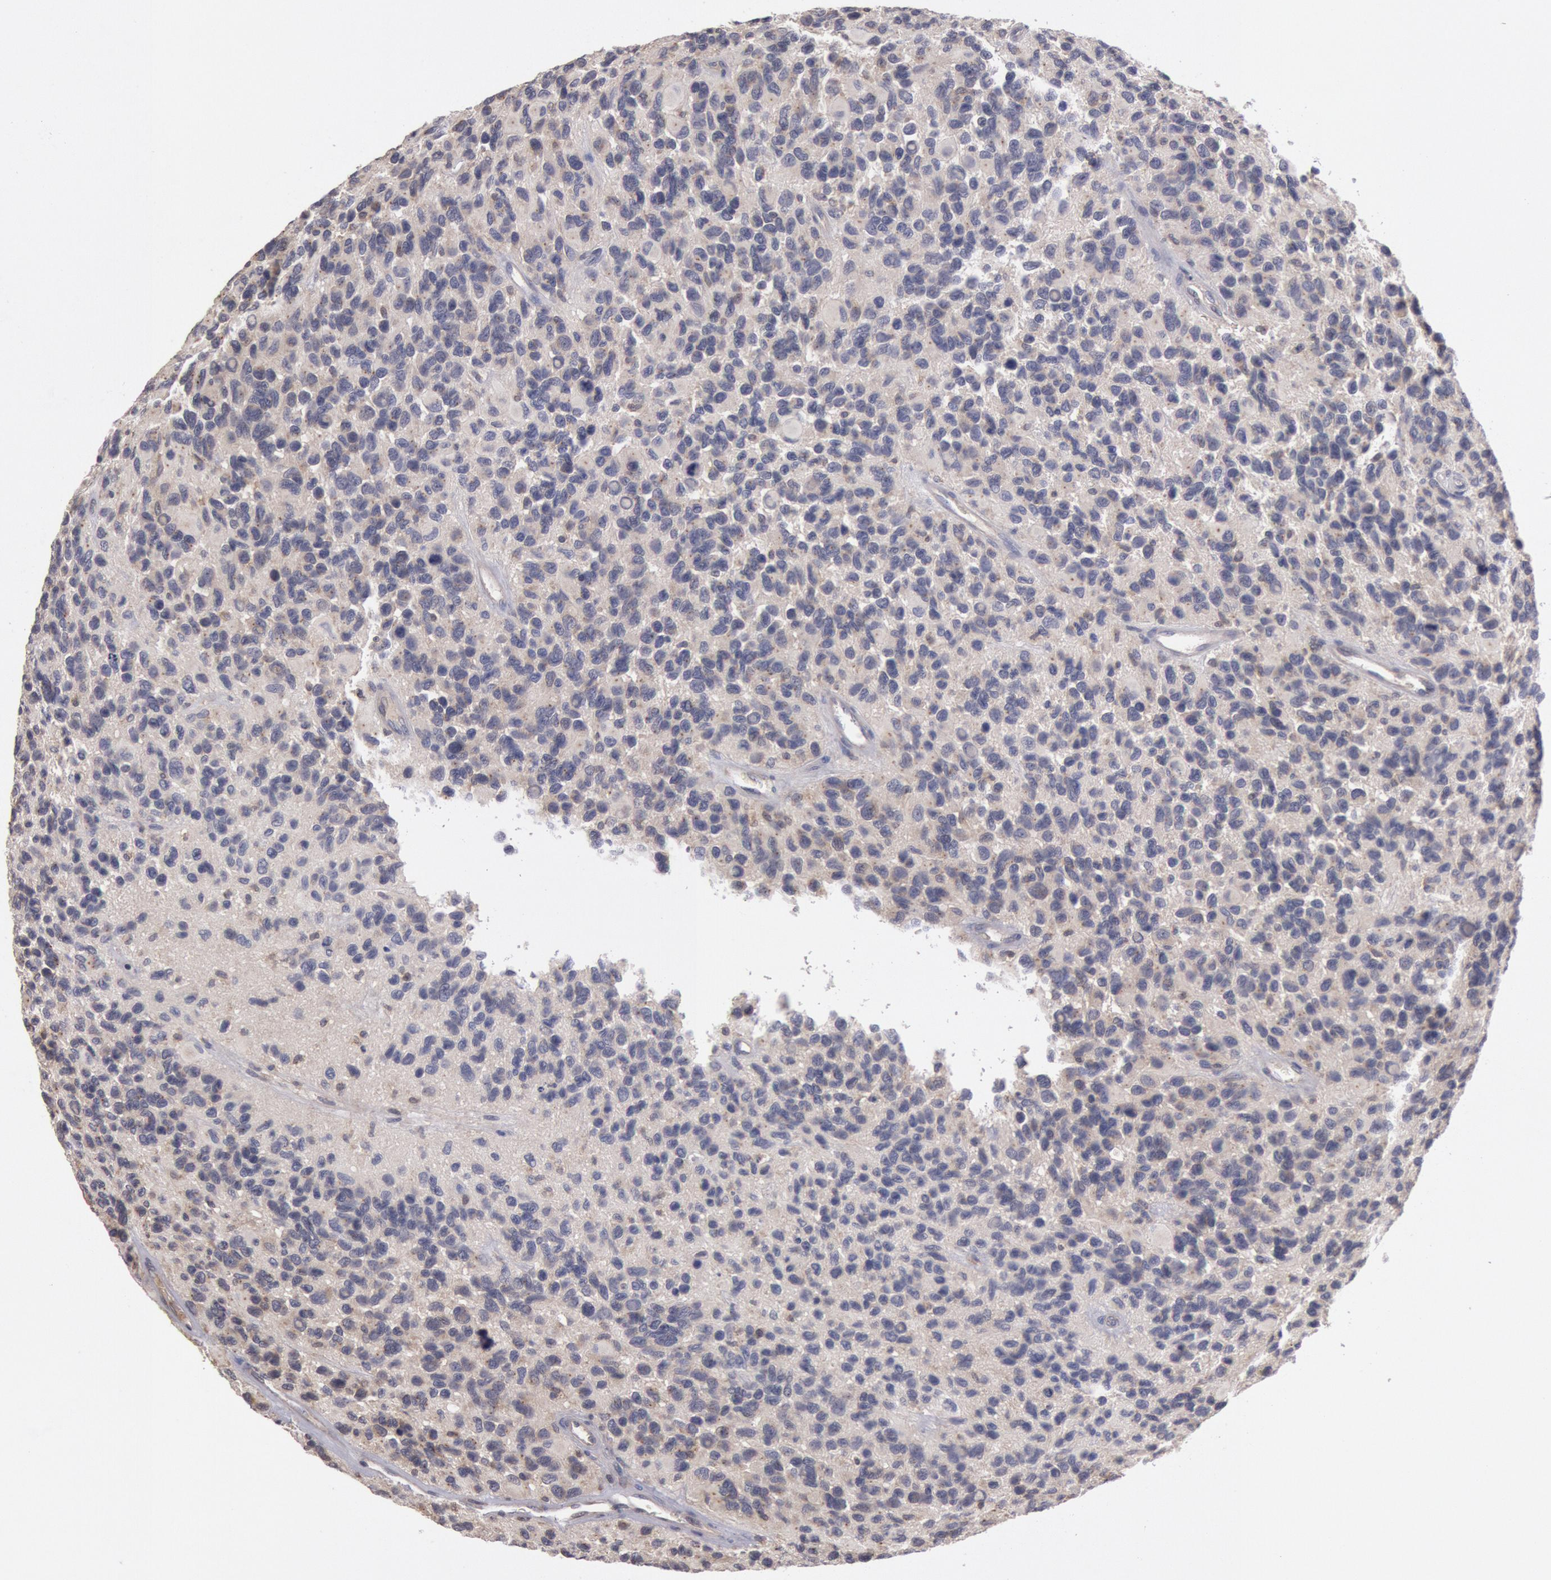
{"staining": {"intensity": "weak", "quantity": "<25%", "location": "cytoplasmic/membranous"}, "tissue": "glioma", "cell_type": "Tumor cells", "image_type": "cancer", "snomed": [{"axis": "morphology", "description": "Glioma, malignant, High grade"}, {"axis": "topography", "description": "Brain"}], "caption": "Tumor cells show no significant staining in glioma.", "gene": "PLA2G6", "patient": {"sex": "male", "age": 77}}